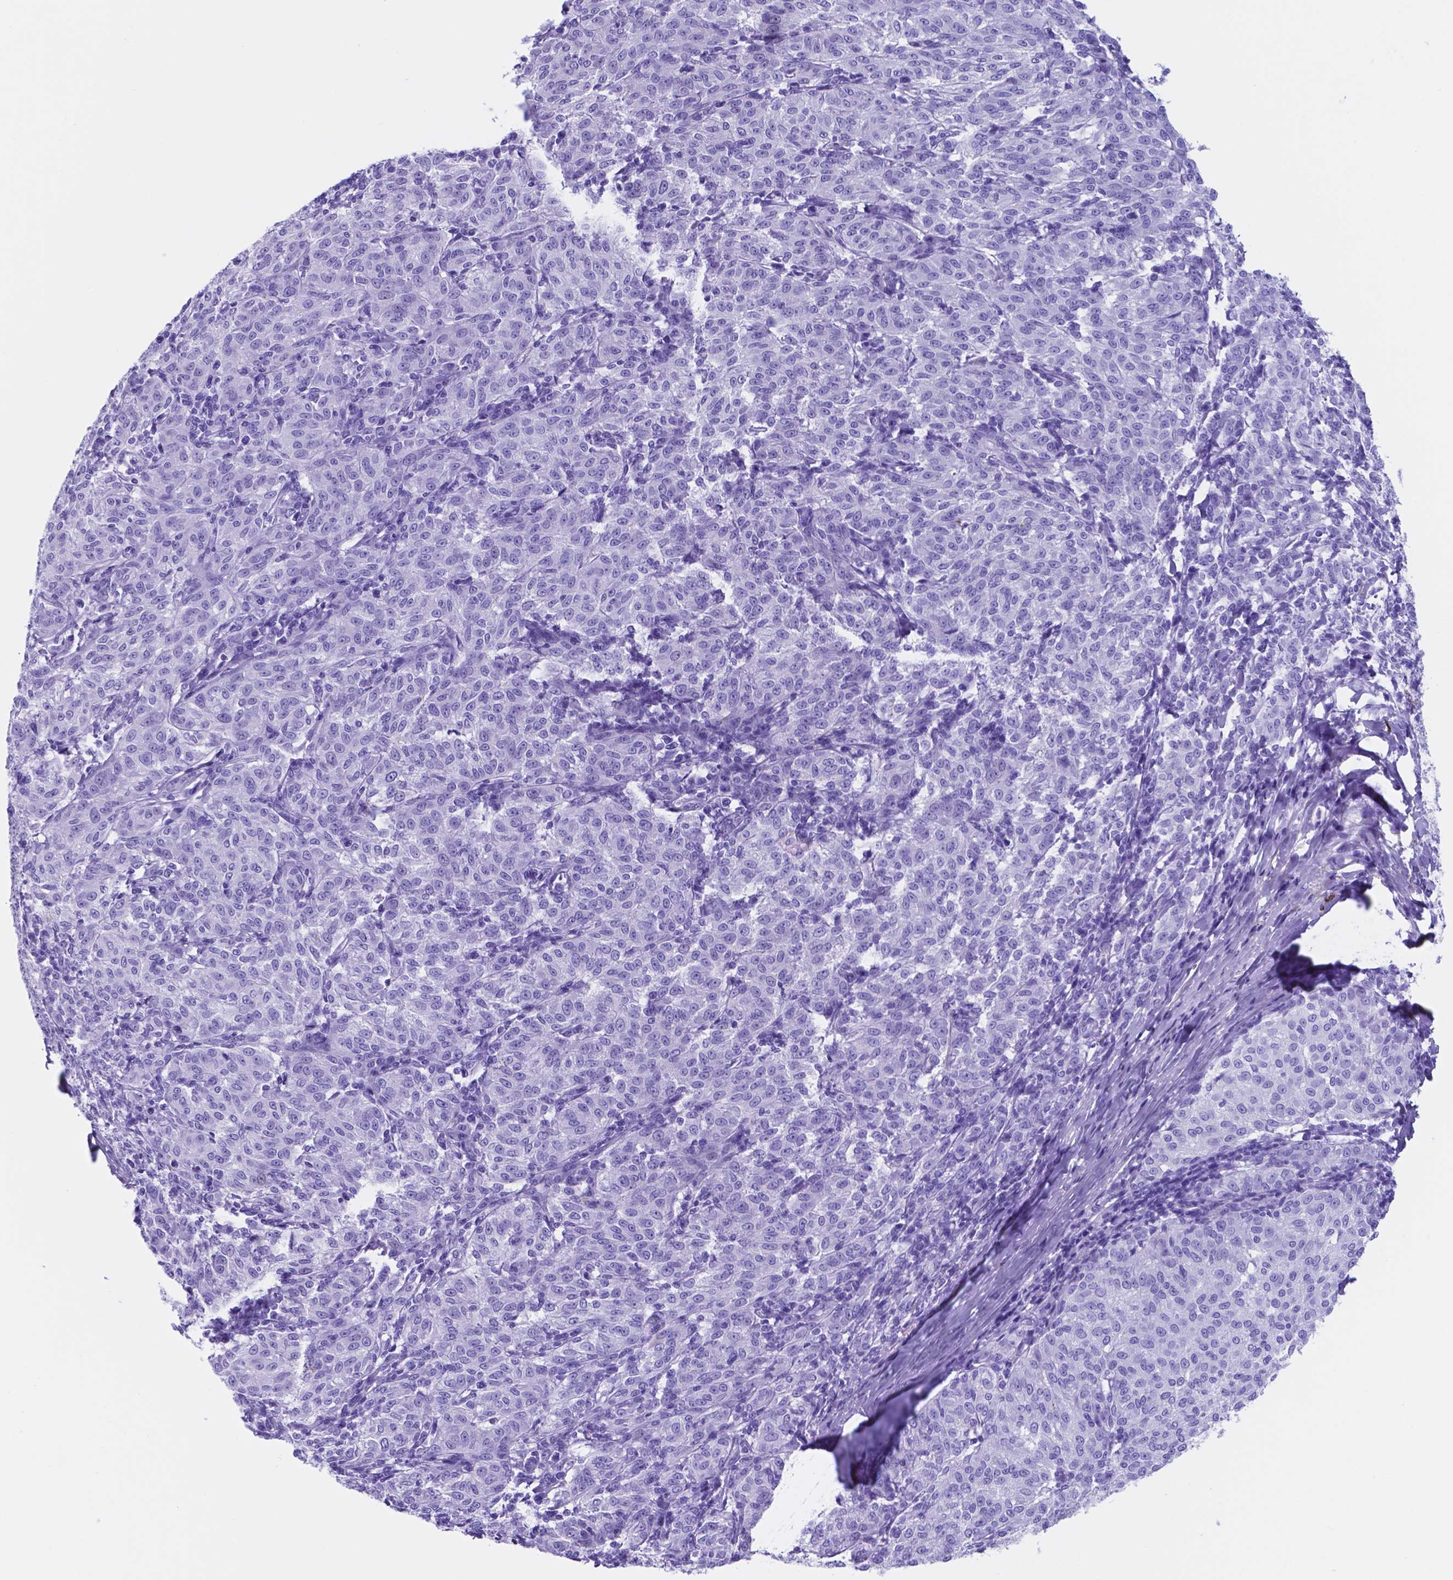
{"staining": {"intensity": "negative", "quantity": "none", "location": "none"}, "tissue": "melanoma", "cell_type": "Tumor cells", "image_type": "cancer", "snomed": [{"axis": "morphology", "description": "Malignant melanoma, NOS"}, {"axis": "topography", "description": "Skin"}], "caption": "This is a photomicrograph of immunohistochemistry (IHC) staining of melanoma, which shows no positivity in tumor cells.", "gene": "DNAAF8", "patient": {"sex": "female", "age": 72}}